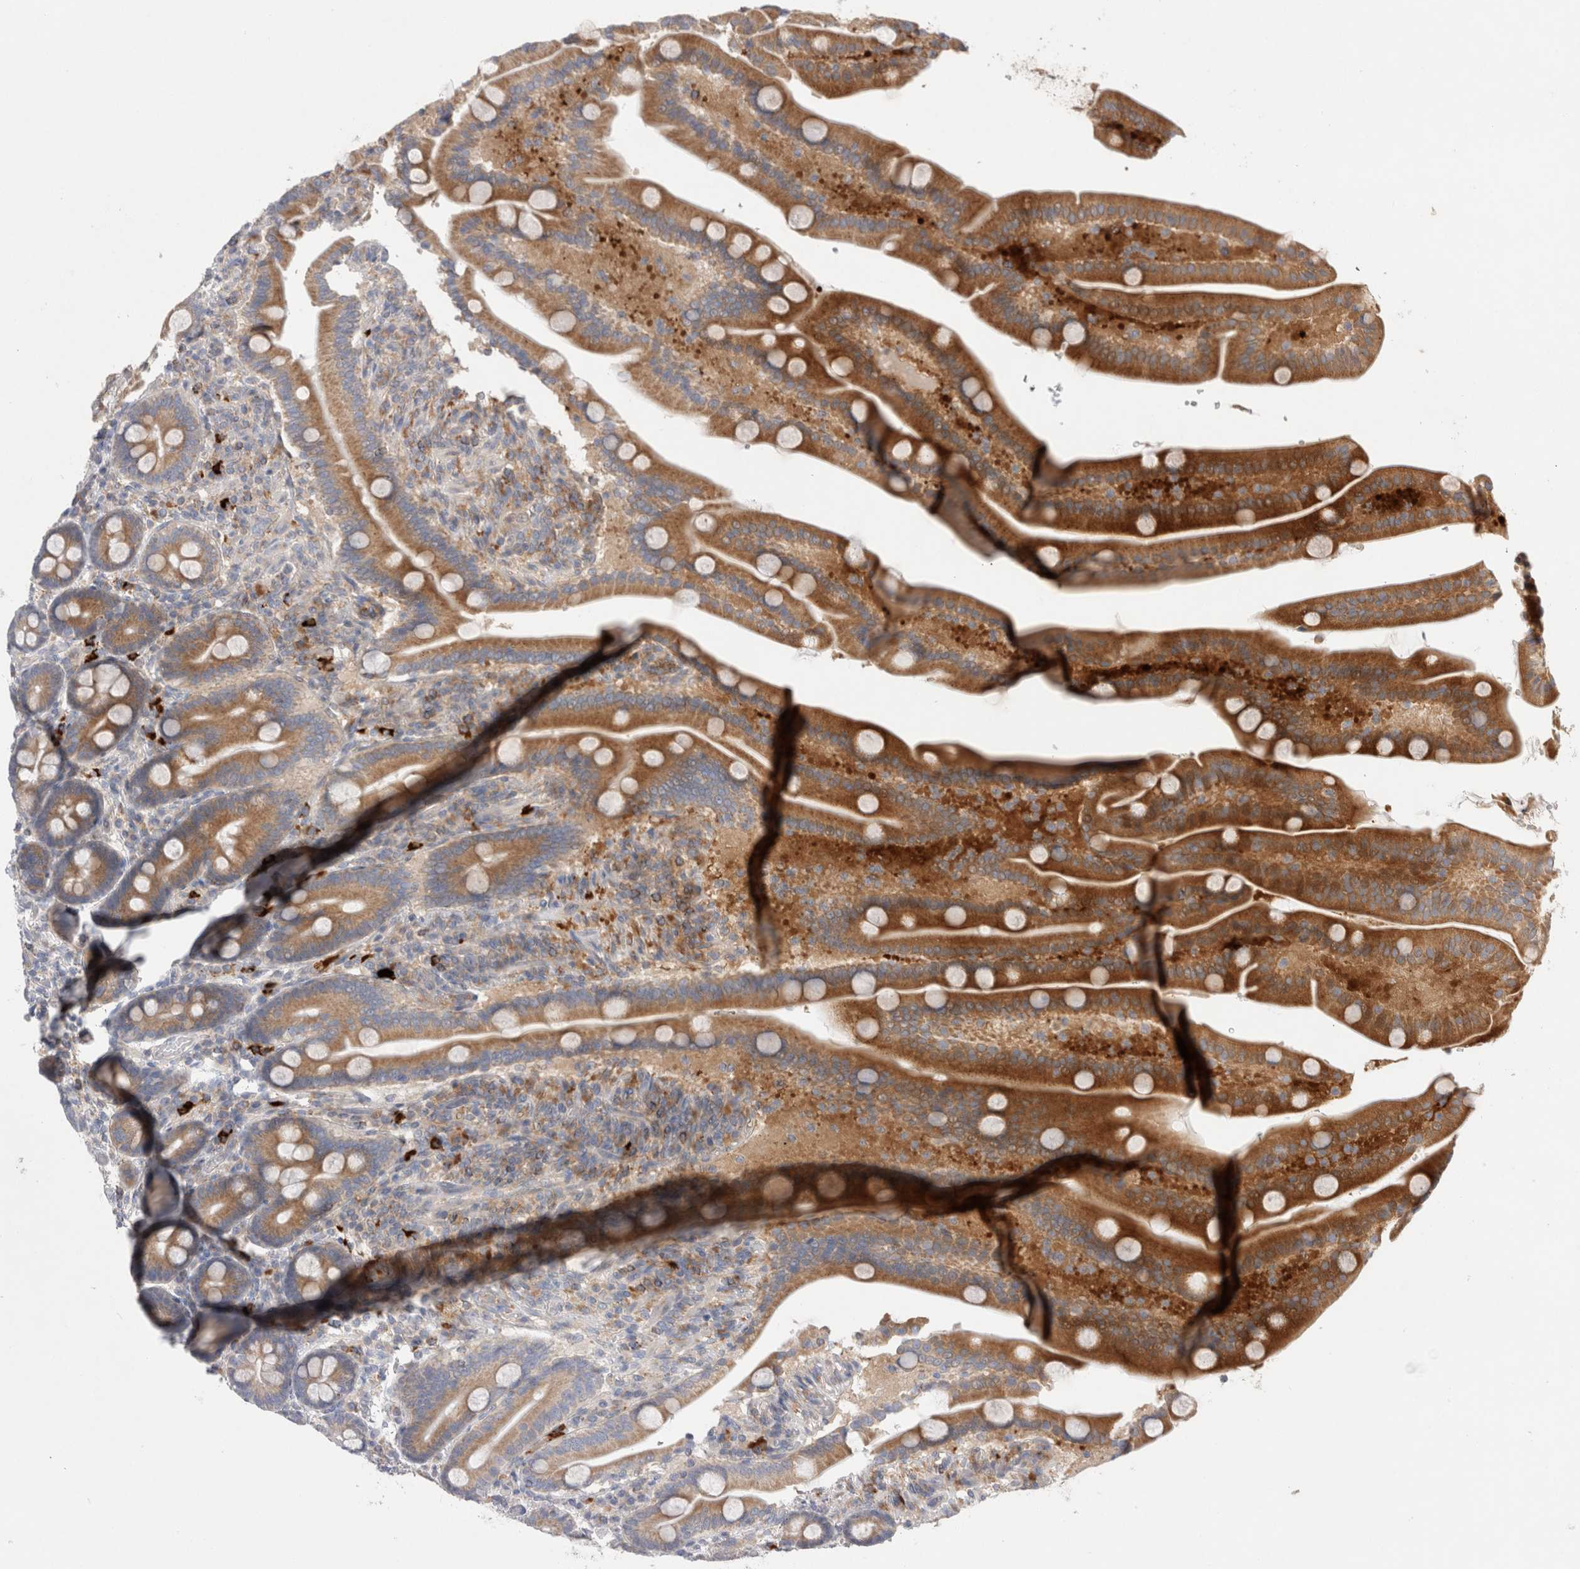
{"staining": {"intensity": "moderate", "quantity": ">75%", "location": "cytoplasmic/membranous"}, "tissue": "duodenum", "cell_type": "Glandular cells", "image_type": "normal", "snomed": [{"axis": "morphology", "description": "Normal tissue, NOS"}, {"axis": "topography", "description": "Duodenum"}], "caption": "Protein staining of benign duodenum demonstrates moderate cytoplasmic/membranous staining in approximately >75% of glandular cells. (Brightfield microscopy of DAB IHC at high magnification).", "gene": "TBC1D16", "patient": {"sex": "male", "age": 54}}